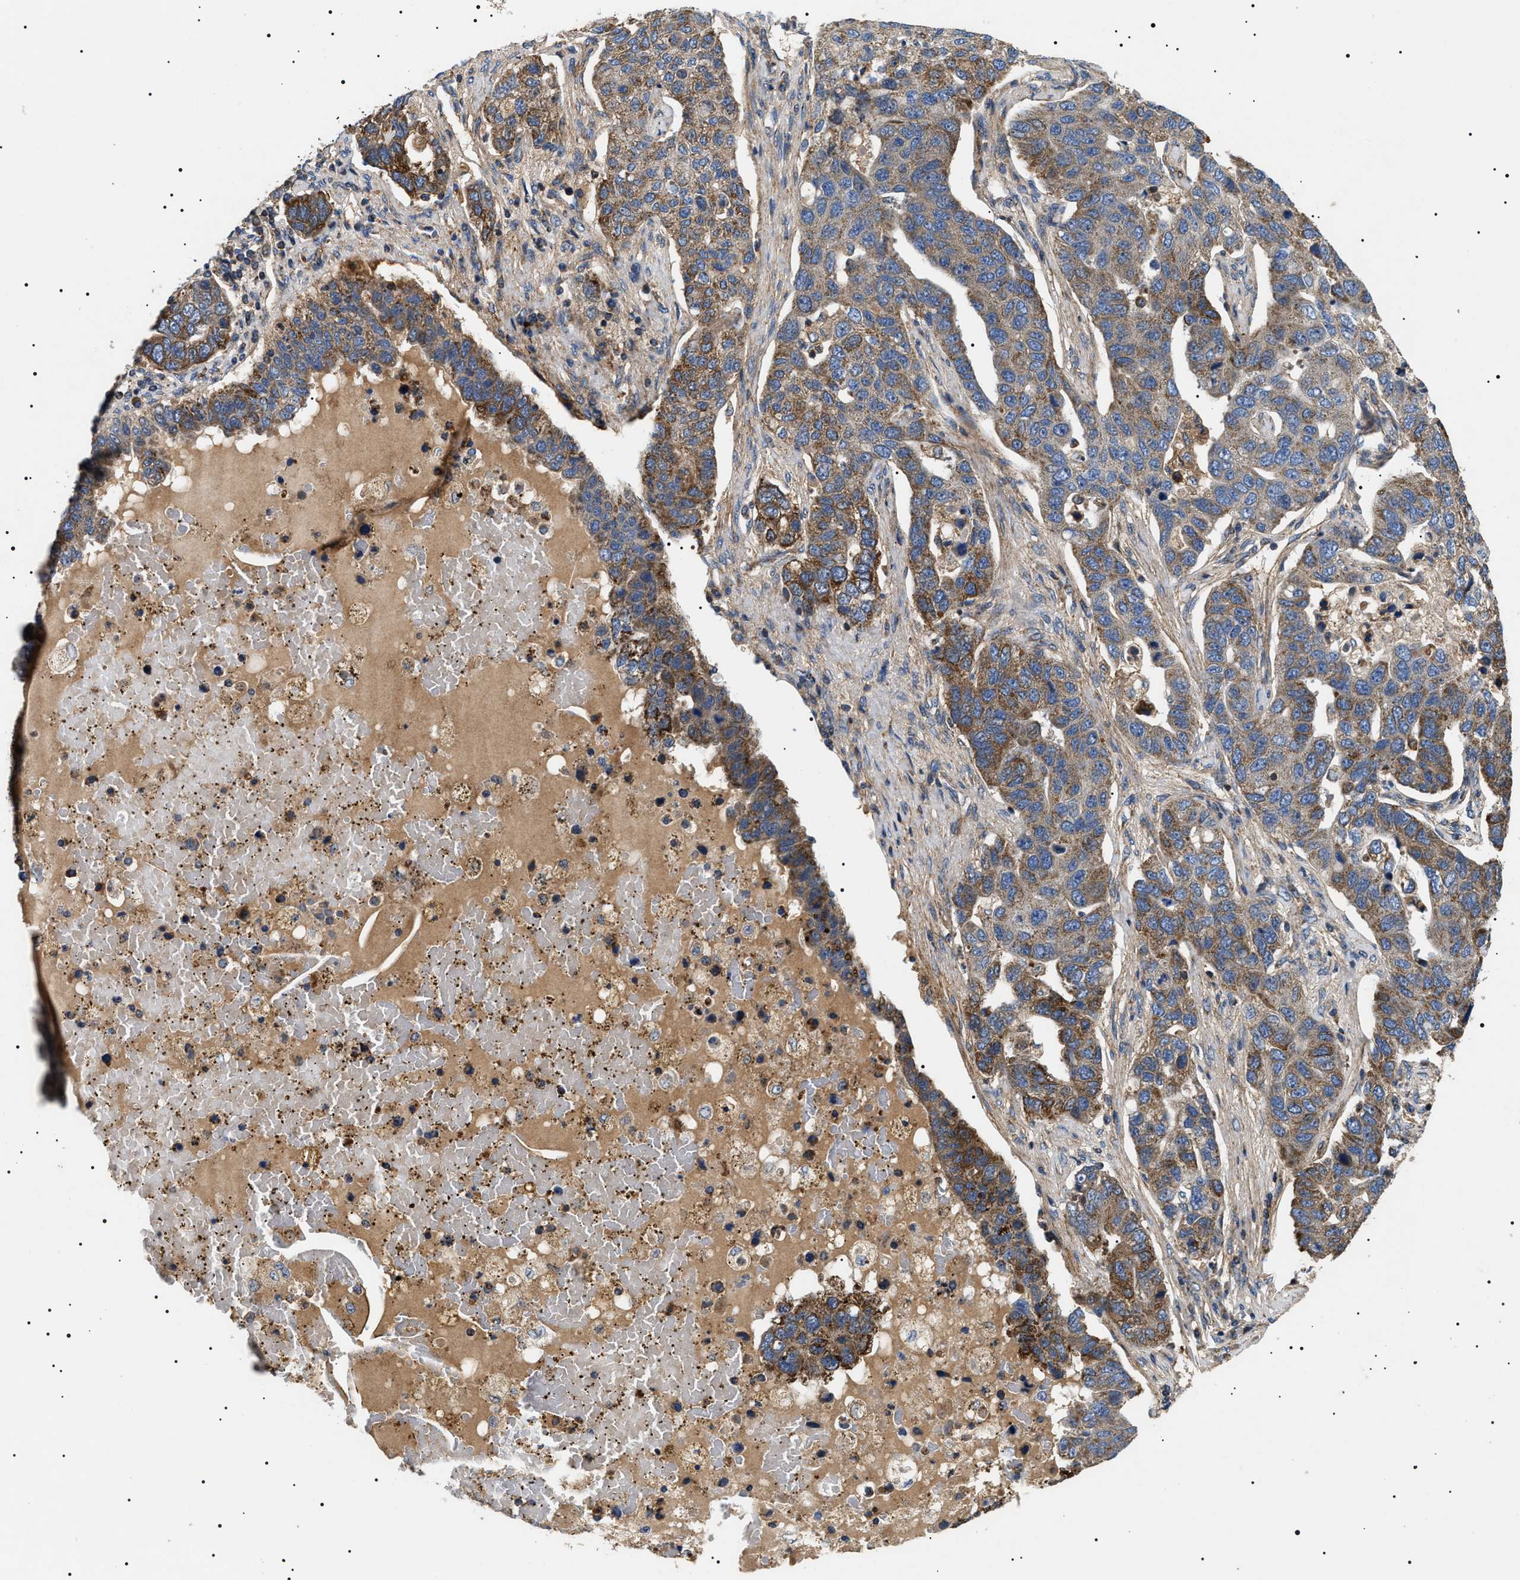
{"staining": {"intensity": "moderate", "quantity": ">75%", "location": "cytoplasmic/membranous"}, "tissue": "pancreatic cancer", "cell_type": "Tumor cells", "image_type": "cancer", "snomed": [{"axis": "morphology", "description": "Adenocarcinoma, NOS"}, {"axis": "topography", "description": "Pancreas"}], "caption": "Immunohistochemical staining of pancreatic cancer (adenocarcinoma) shows moderate cytoplasmic/membranous protein staining in about >75% of tumor cells.", "gene": "OXSM", "patient": {"sex": "female", "age": 61}}